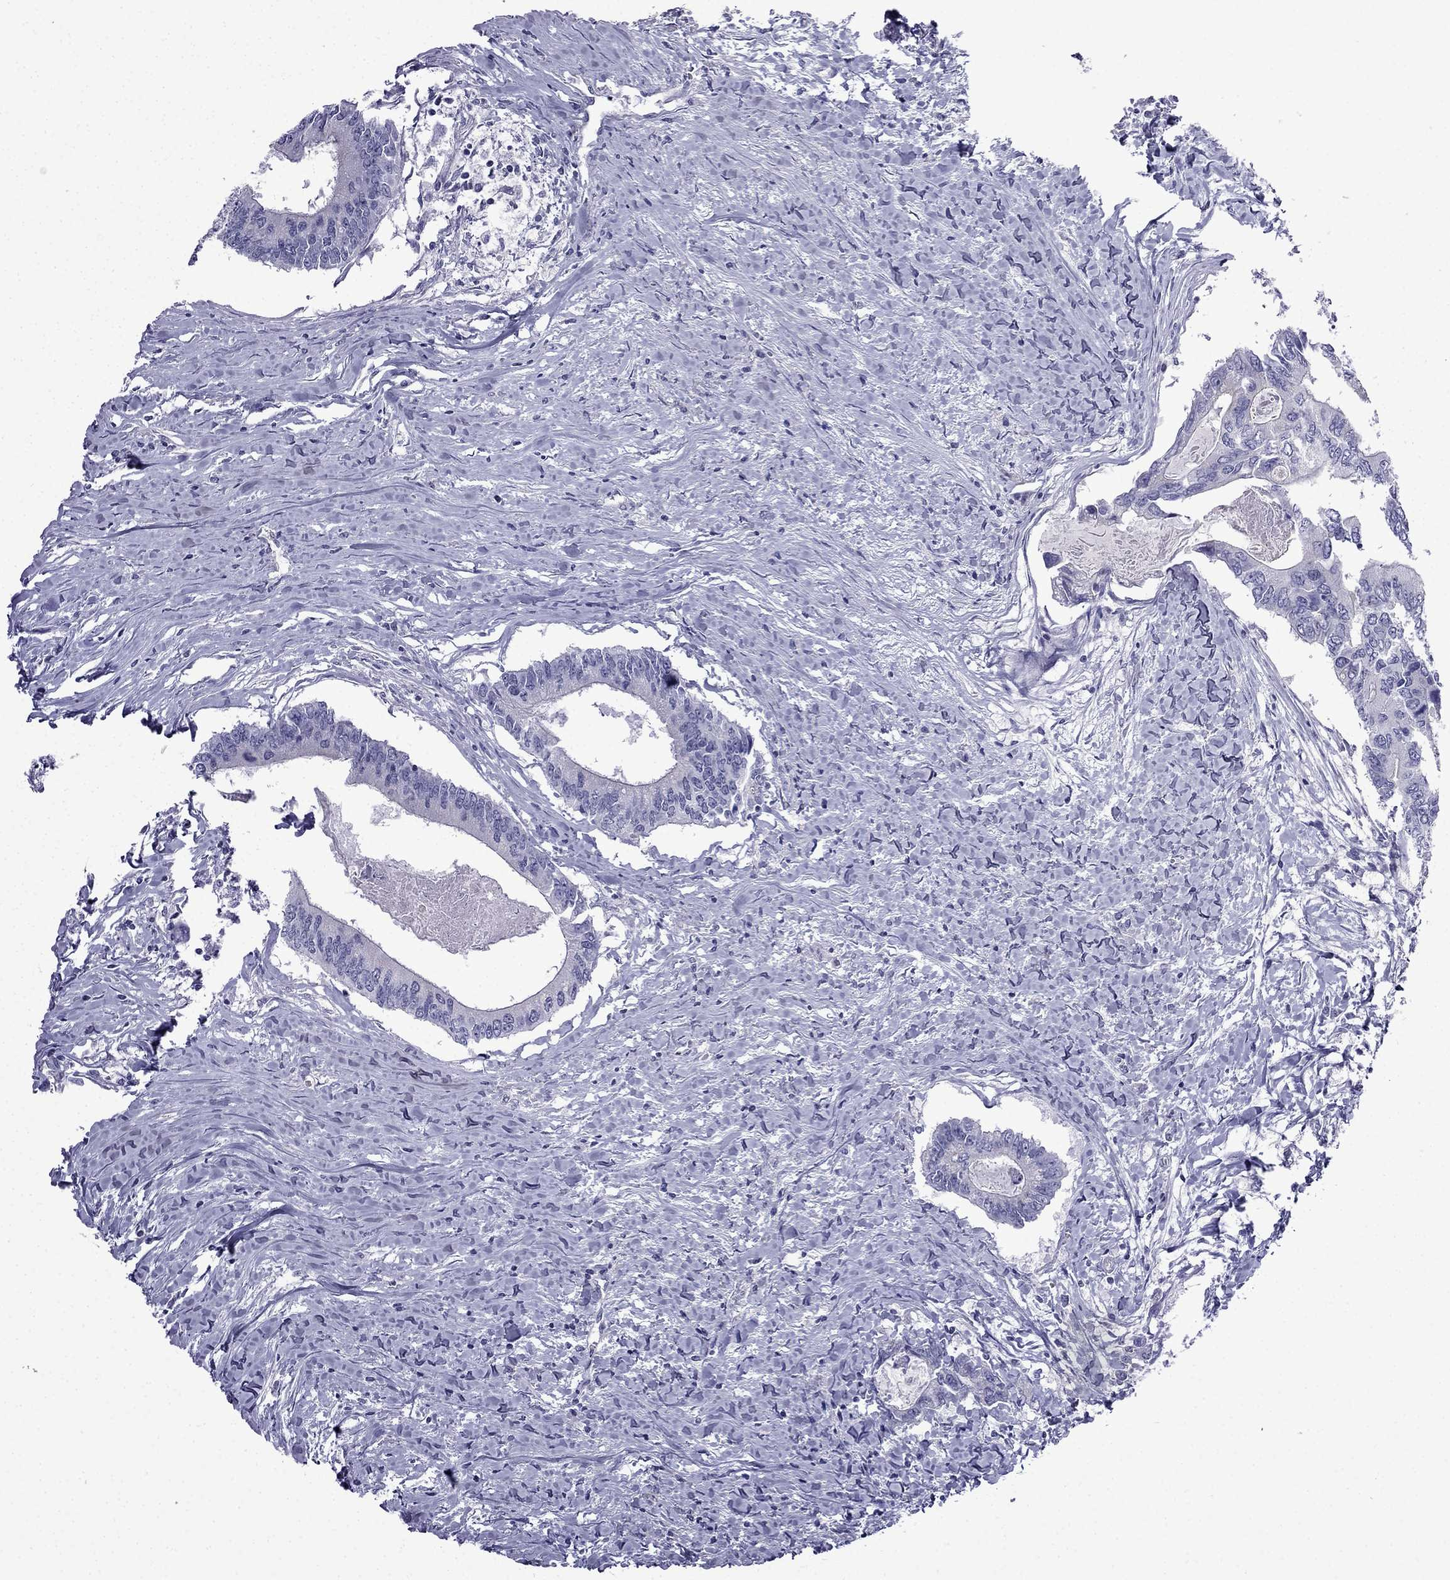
{"staining": {"intensity": "negative", "quantity": "none", "location": "none"}, "tissue": "colorectal cancer", "cell_type": "Tumor cells", "image_type": "cancer", "snomed": [{"axis": "morphology", "description": "Adenocarcinoma, NOS"}, {"axis": "topography", "description": "Colon"}], "caption": "DAB (3,3'-diaminobenzidine) immunohistochemical staining of human colorectal cancer exhibits no significant positivity in tumor cells.", "gene": "POM121L12", "patient": {"sex": "male", "age": 53}}